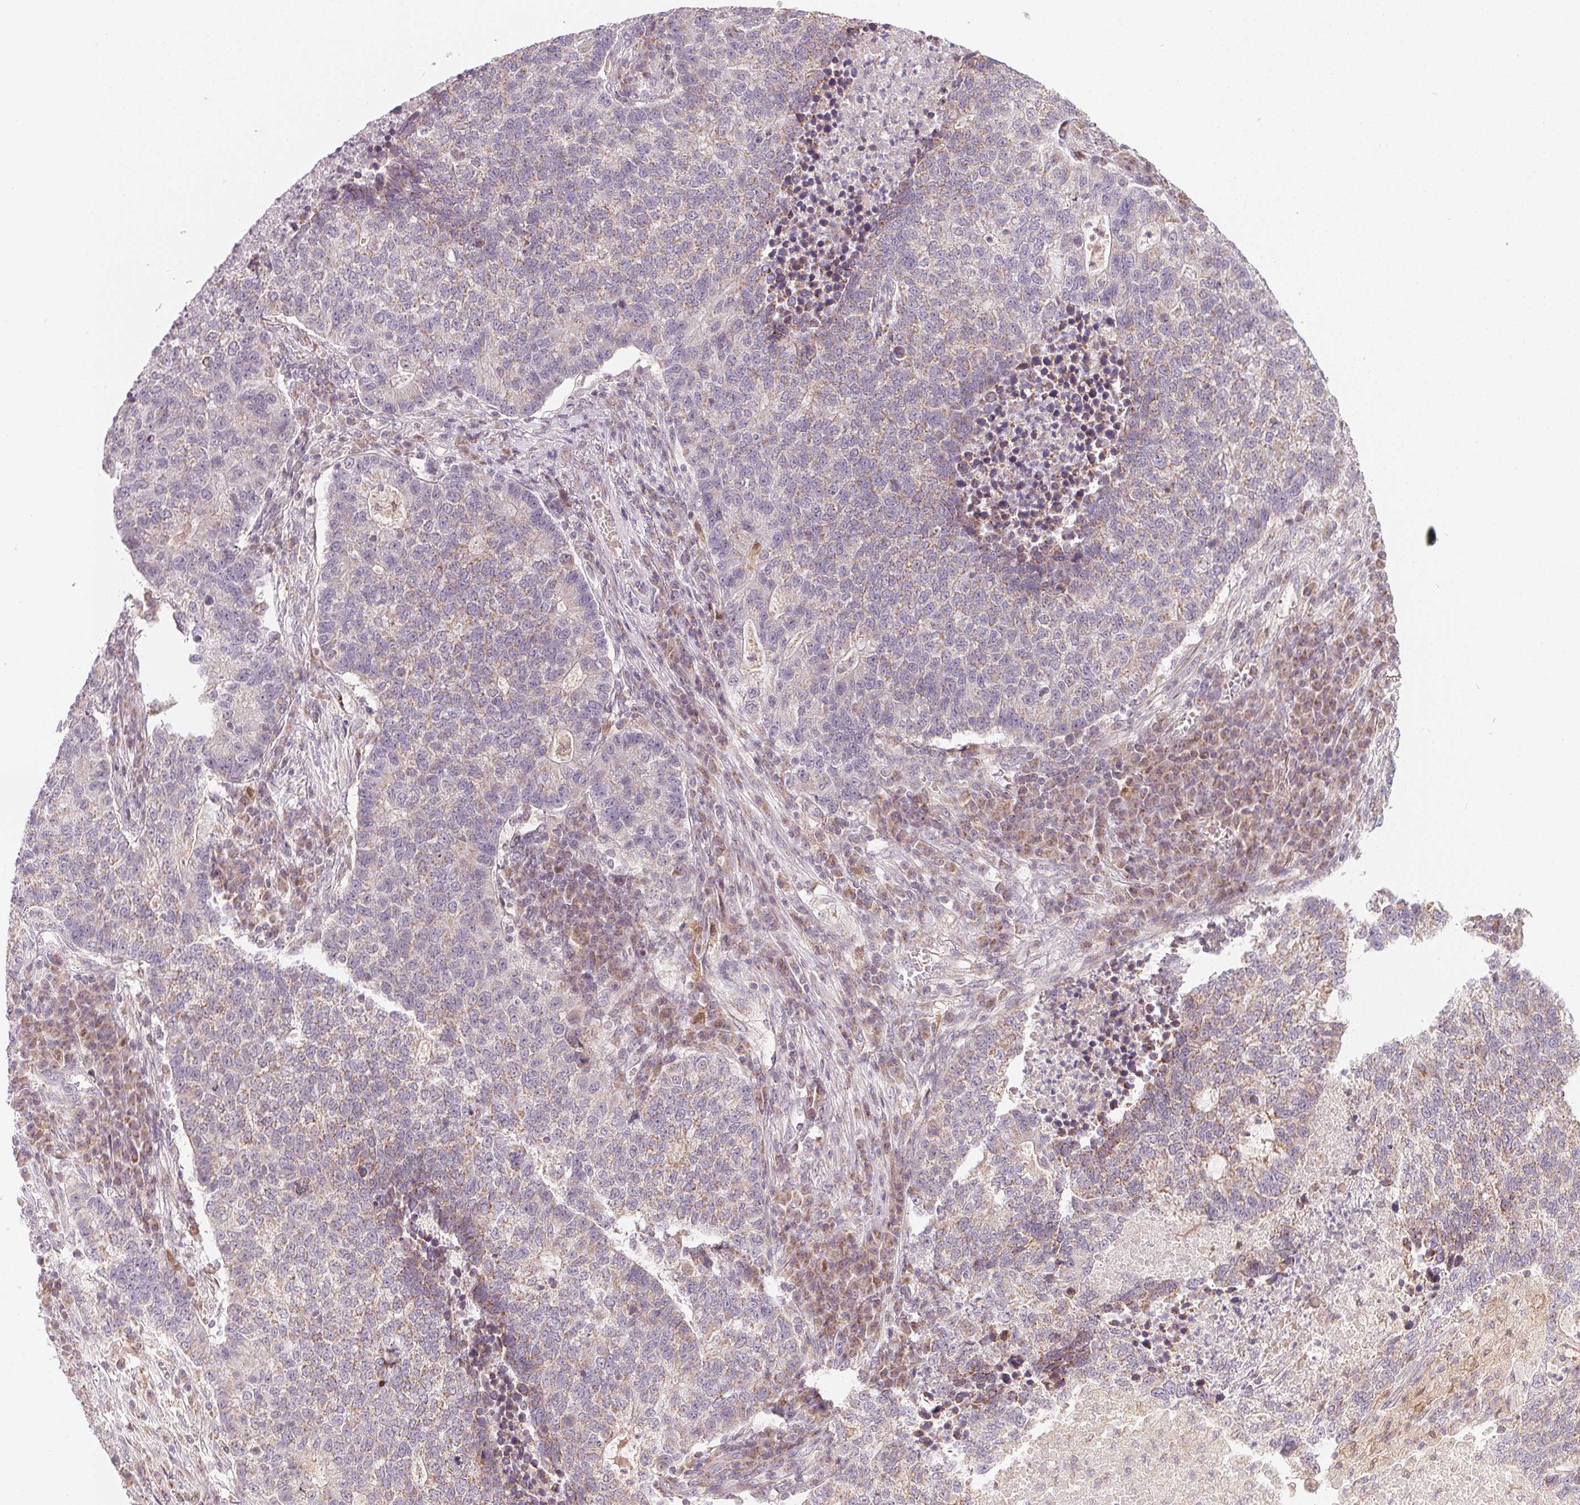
{"staining": {"intensity": "weak", "quantity": "<25%", "location": "cytoplasmic/membranous"}, "tissue": "lung cancer", "cell_type": "Tumor cells", "image_type": "cancer", "snomed": [{"axis": "morphology", "description": "Adenocarcinoma, NOS"}, {"axis": "topography", "description": "Lung"}], "caption": "DAB immunohistochemical staining of lung cancer (adenocarcinoma) reveals no significant positivity in tumor cells.", "gene": "COQ7", "patient": {"sex": "male", "age": 57}}